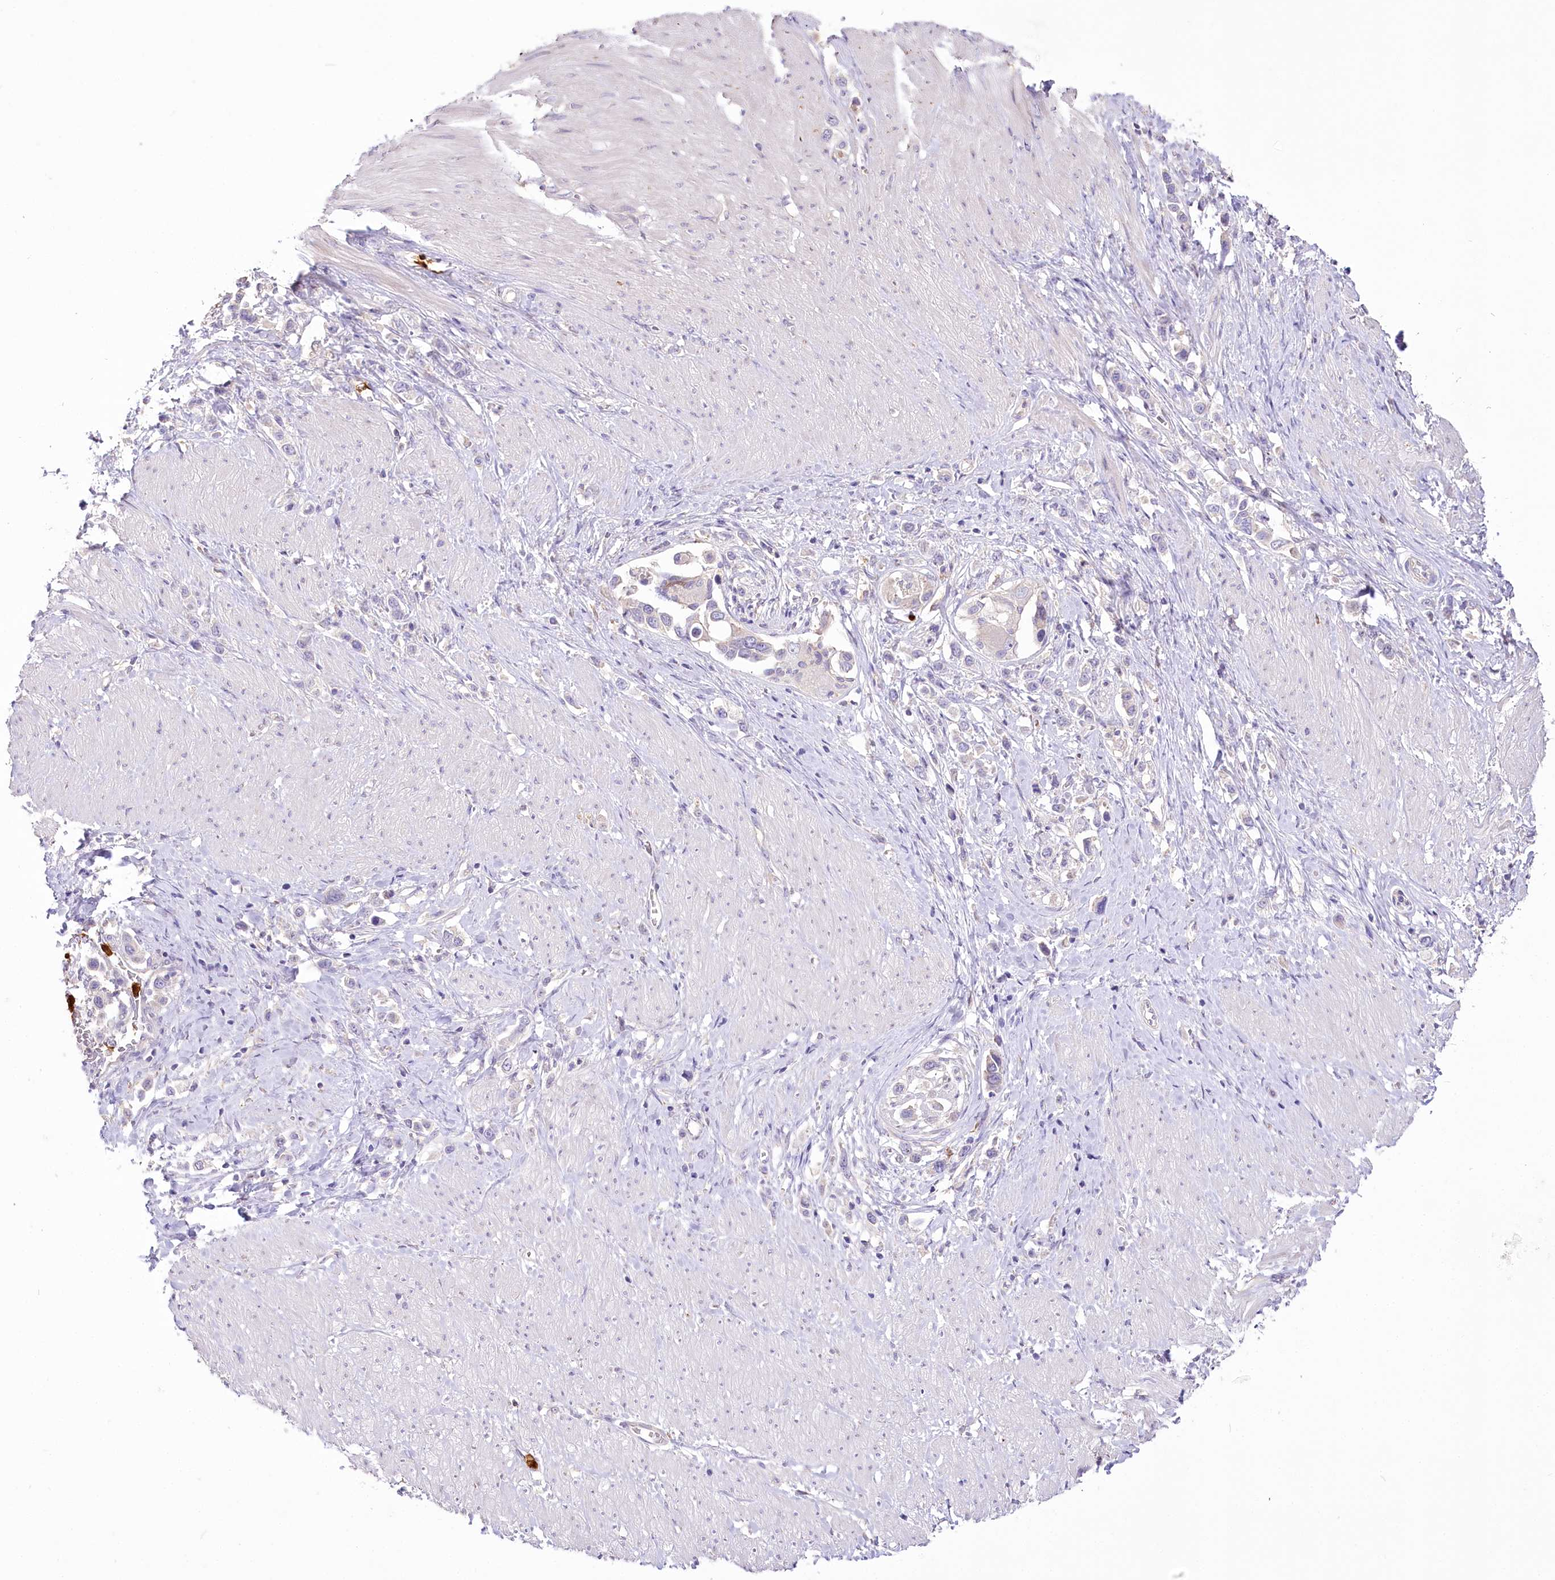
{"staining": {"intensity": "negative", "quantity": "none", "location": "none"}, "tissue": "stomach cancer", "cell_type": "Tumor cells", "image_type": "cancer", "snomed": [{"axis": "morphology", "description": "Normal tissue, NOS"}, {"axis": "morphology", "description": "Adenocarcinoma, NOS"}, {"axis": "topography", "description": "Stomach, upper"}, {"axis": "topography", "description": "Stomach"}], "caption": "Immunohistochemistry (IHC) of stomach adenocarcinoma demonstrates no staining in tumor cells.", "gene": "DPYD", "patient": {"sex": "female", "age": 65}}